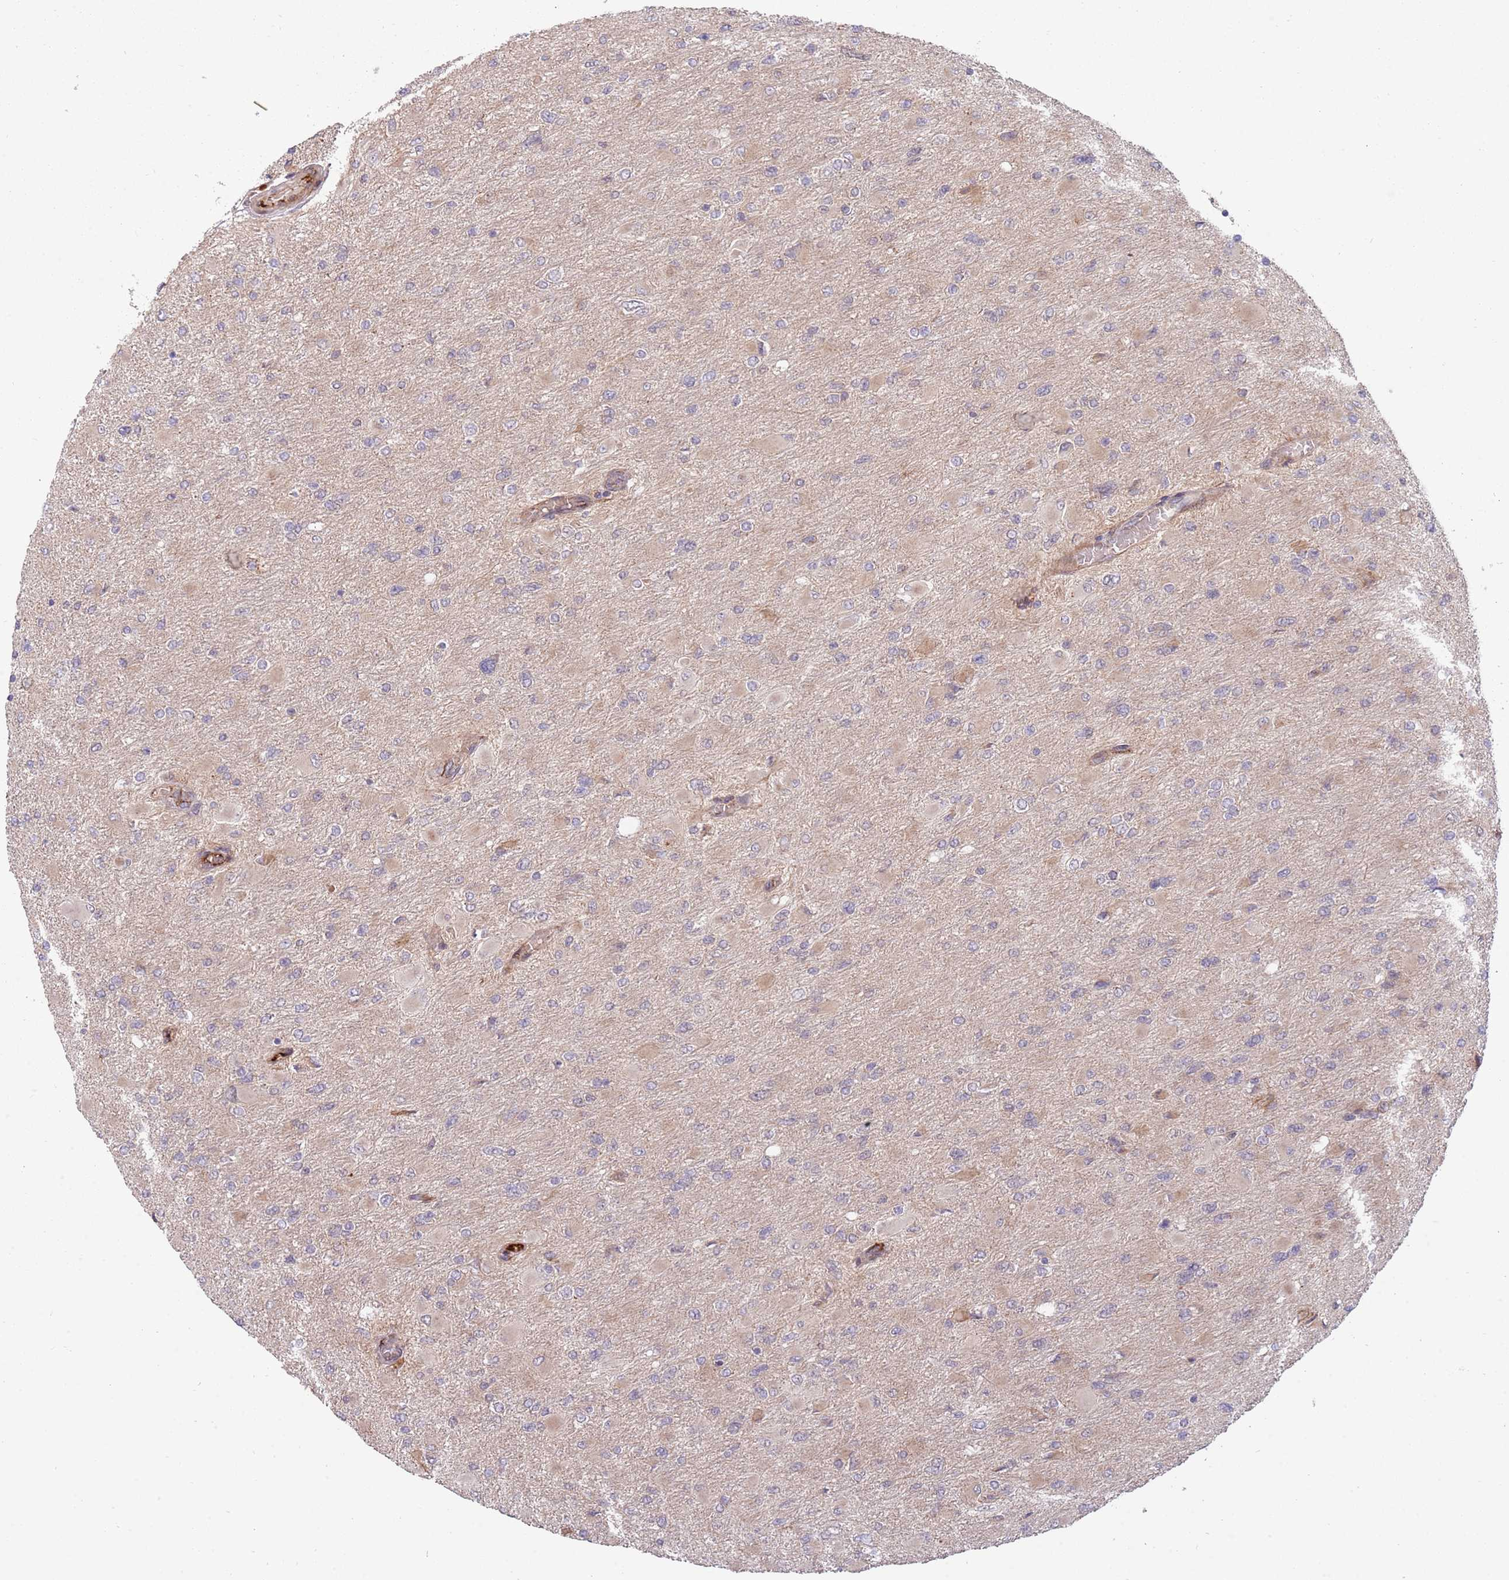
{"staining": {"intensity": "negative", "quantity": "none", "location": "none"}, "tissue": "glioma", "cell_type": "Tumor cells", "image_type": "cancer", "snomed": [{"axis": "morphology", "description": "Glioma, malignant, High grade"}, {"axis": "topography", "description": "Cerebral cortex"}], "caption": "An image of human malignant glioma (high-grade) is negative for staining in tumor cells.", "gene": "NT5DC4", "patient": {"sex": "female", "age": 36}}